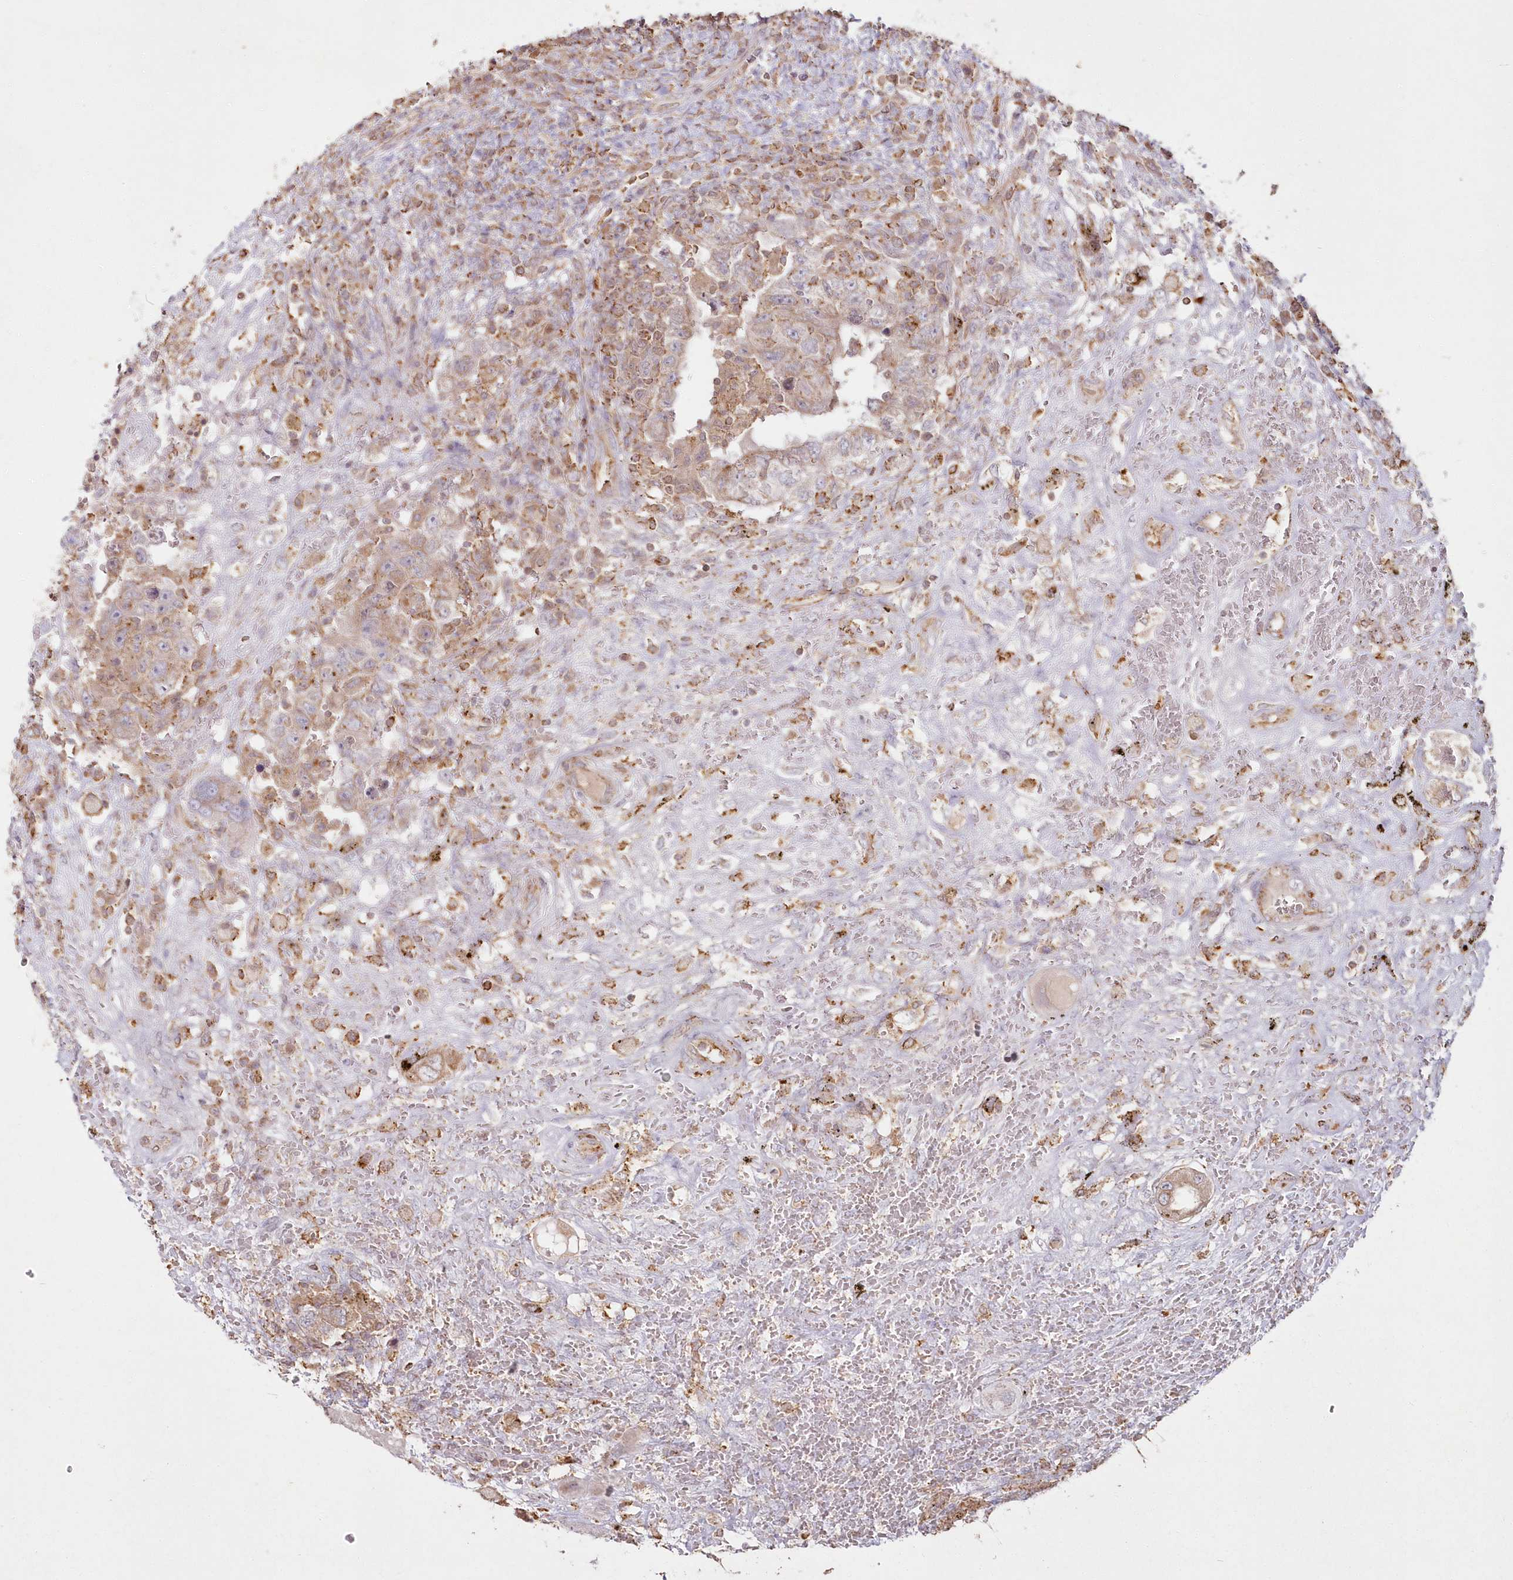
{"staining": {"intensity": "weak", "quantity": ">75%", "location": "cytoplasmic/membranous"}, "tissue": "testis cancer", "cell_type": "Tumor cells", "image_type": "cancer", "snomed": [{"axis": "morphology", "description": "Carcinoma, Embryonal, NOS"}, {"axis": "topography", "description": "Testis"}], "caption": "Tumor cells demonstrate weak cytoplasmic/membranous staining in approximately >75% of cells in testis cancer (embryonal carcinoma).", "gene": "ARSB", "patient": {"sex": "male", "age": 26}}